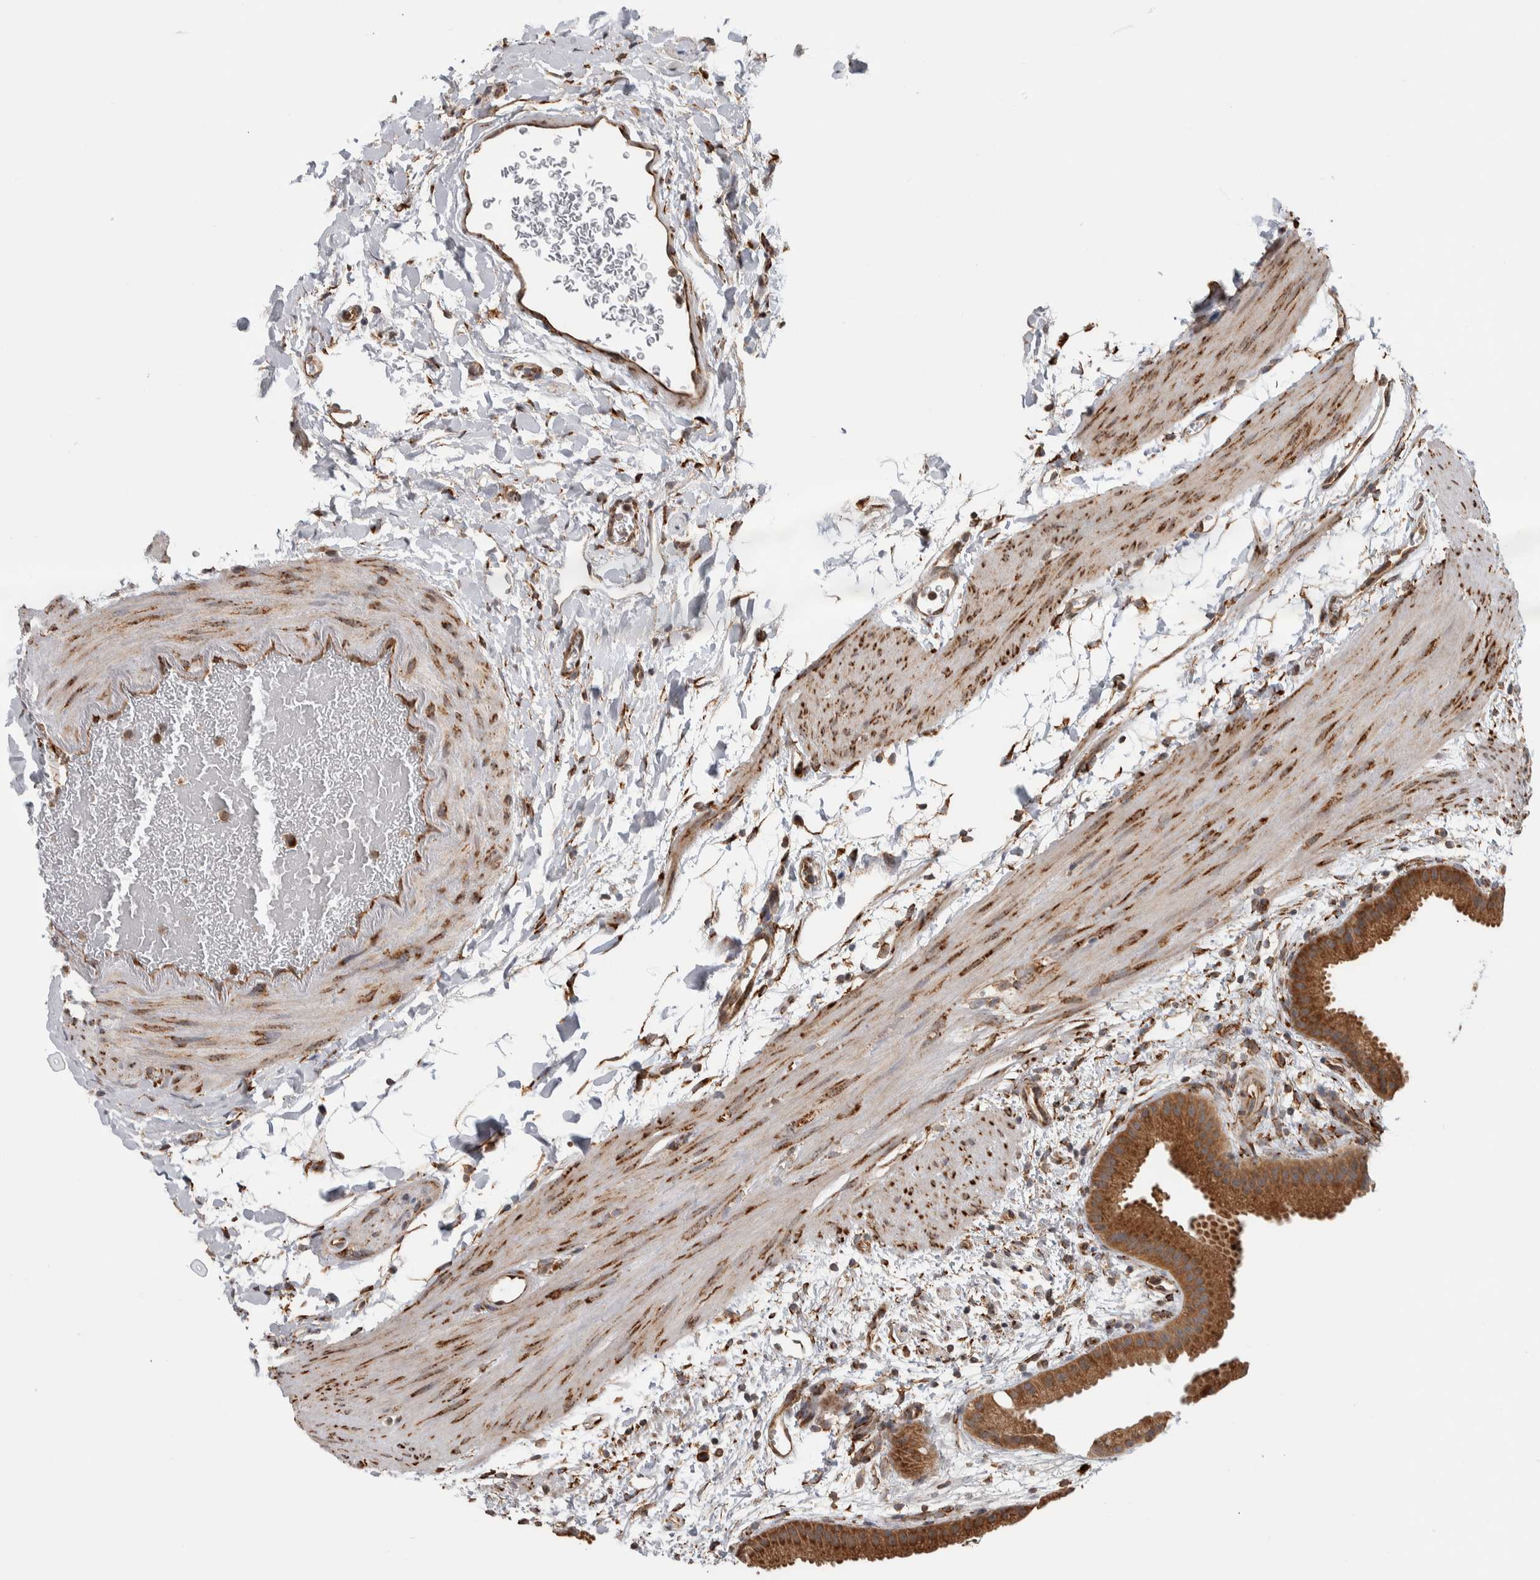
{"staining": {"intensity": "strong", "quantity": ">75%", "location": "cytoplasmic/membranous"}, "tissue": "gallbladder", "cell_type": "Glandular cells", "image_type": "normal", "snomed": [{"axis": "morphology", "description": "Normal tissue, NOS"}, {"axis": "topography", "description": "Gallbladder"}], "caption": "Immunohistochemistry histopathology image of normal human gallbladder stained for a protein (brown), which demonstrates high levels of strong cytoplasmic/membranous positivity in approximately >75% of glandular cells.", "gene": "EIF3H", "patient": {"sex": "female", "age": 64}}